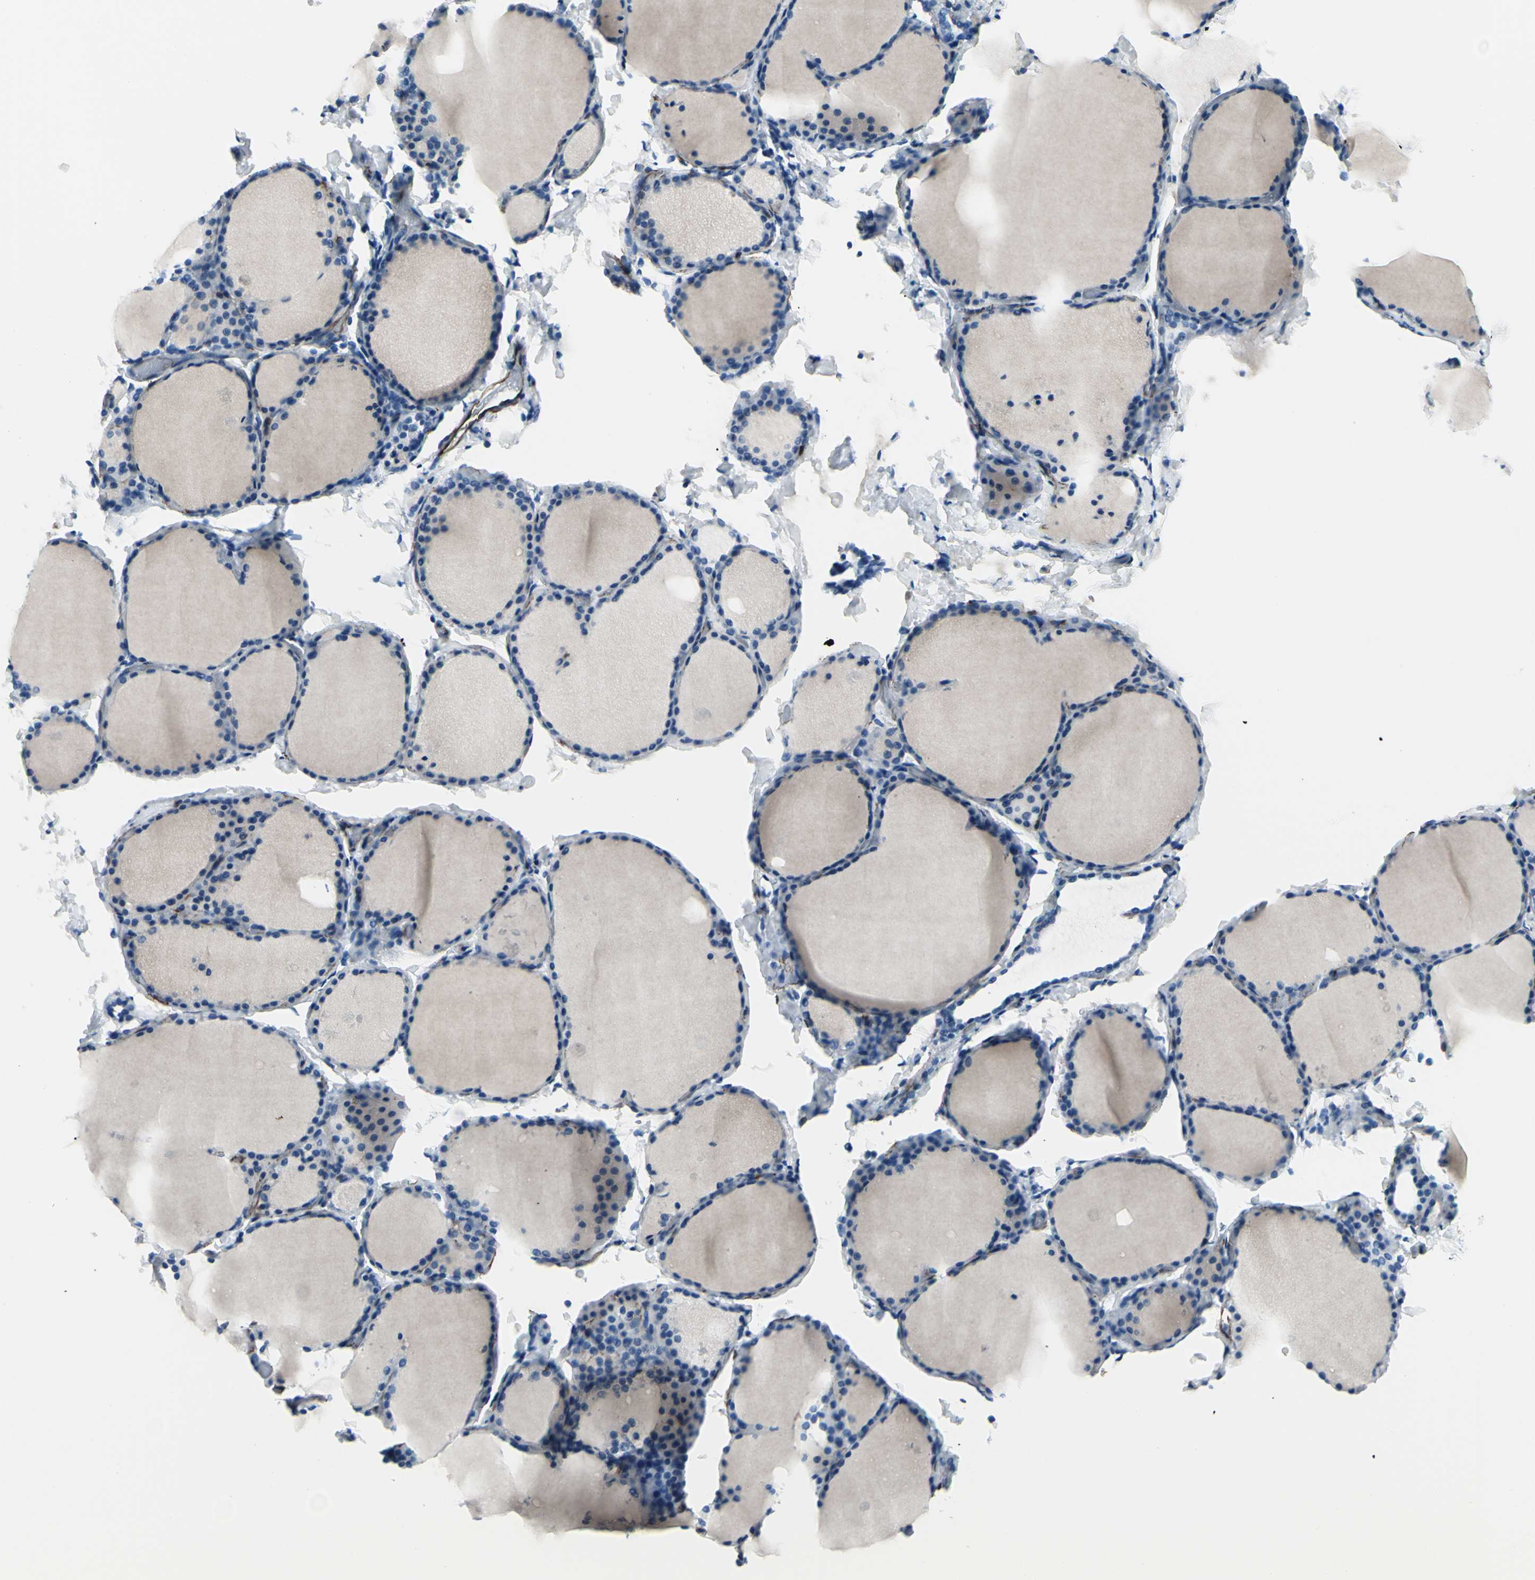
{"staining": {"intensity": "negative", "quantity": "none", "location": "none"}, "tissue": "thyroid gland", "cell_type": "Glandular cells", "image_type": "normal", "snomed": [{"axis": "morphology", "description": "Normal tissue, NOS"}, {"axis": "morphology", "description": "Papillary adenocarcinoma, NOS"}, {"axis": "topography", "description": "Thyroid gland"}], "caption": "Glandular cells are negative for protein expression in benign human thyroid gland. The staining was performed using DAB to visualize the protein expression in brown, while the nuclei were stained in blue with hematoxylin (Magnification: 20x).", "gene": "PTH2R", "patient": {"sex": "female", "age": 30}}